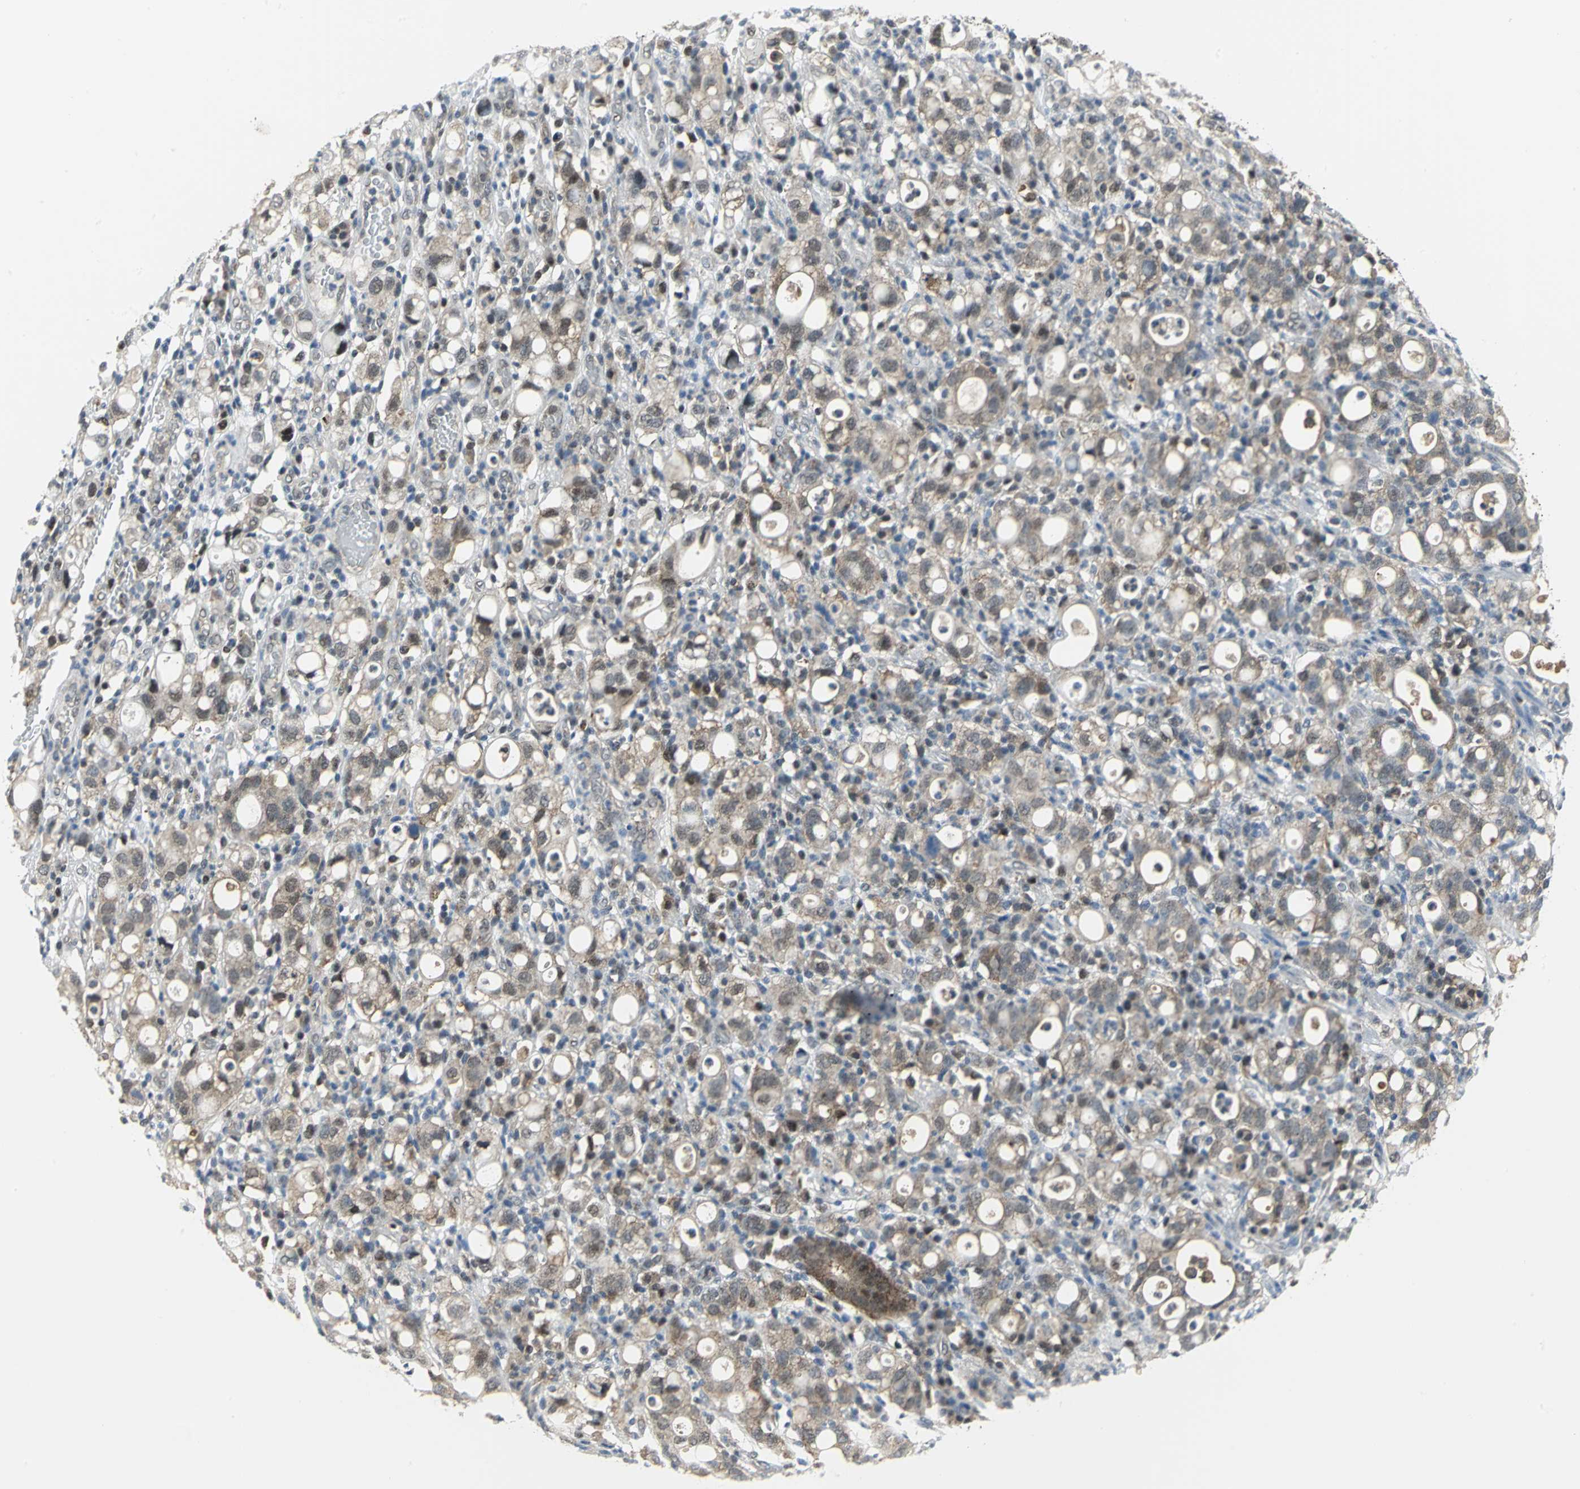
{"staining": {"intensity": "weak", "quantity": ">75%", "location": "cytoplasmic/membranous"}, "tissue": "stomach cancer", "cell_type": "Tumor cells", "image_type": "cancer", "snomed": [{"axis": "morphology", "description": "Adenocarcinoma, NOS"}, {"axis": "topography", "description": "Stomach"}], "caption": "Approximately >75% of tumor cells in human adenocarcinoma (stomach) show weak cytoplasmic/membranous protein positivity as visualized by brown immunohistochemical staining.", "gene": "PSMA4", "patient": {"sex": "female", "age": 75}}